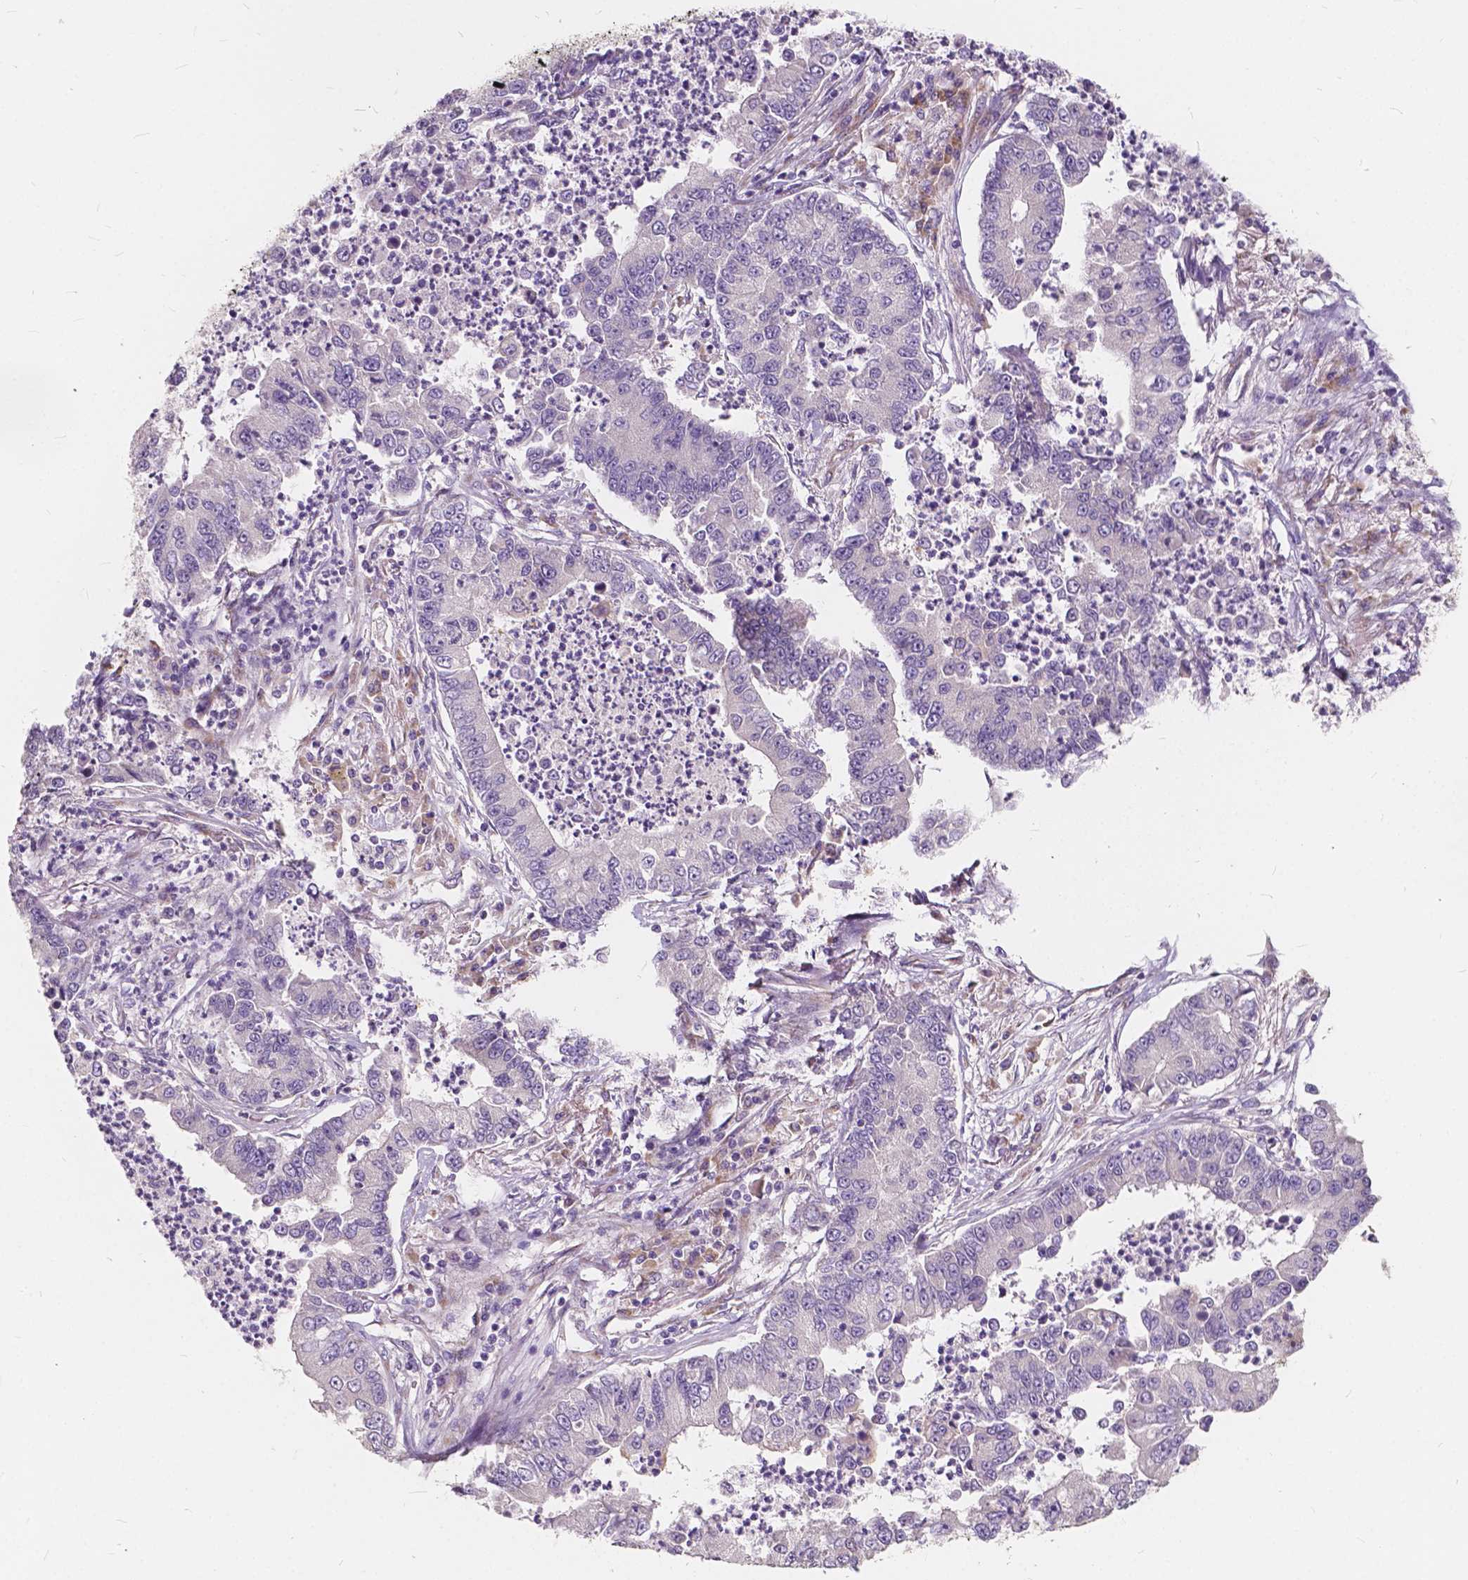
{"staining": {"intensity": "negative", "quantity": "none", "location": "none"}, "tissue": "lung cancer", "cell_type": "Tumor cells", "image_type": "cancer", "snomed": [{"axis": "morphology", "description": "Adenocarcinoma, NOS"}, {"axis": "topography", "description": "Lung"}], "caption": "This is an IHC histopathology image of human lung cancer. There is no positivity in tumor cells.", "gene": "SLC7A8", "patient": {"sex": "female", "age": 57}}